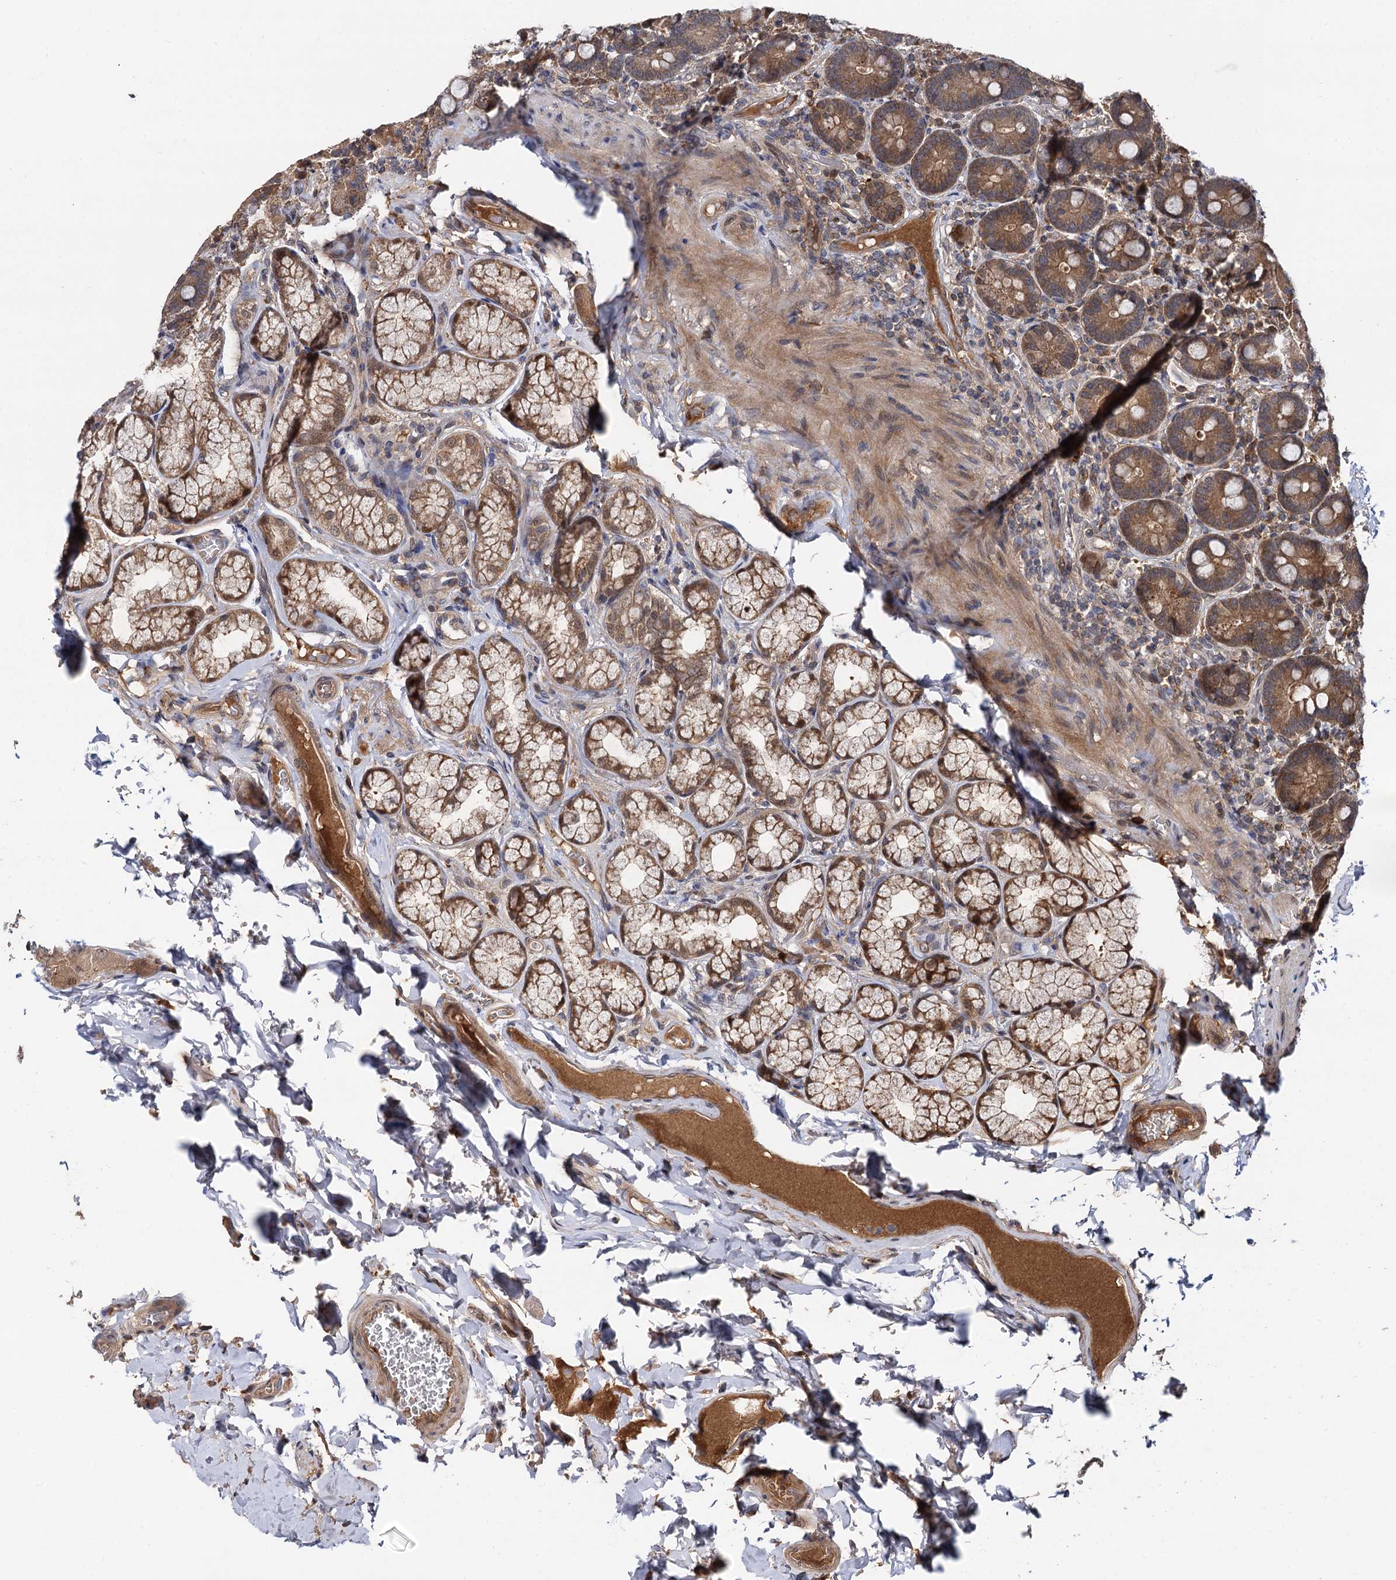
{"staining": {"intensity": "moderate", "quantity": ">75%", "location": "cytoplasmic/membranous"}, "tissue": "duodenum", "cell_type": "Glandular cells", "image_type": "normal", "snomed": [{"axis": "morphology", "description": "Normal tissue, NOS"}, {"axis": "topography", "description": "Duodenum"}], "caption": "Immunohistochemical staining of normal human duodenum shows medium levels of moderate cytoplasmic/membranous staining in approximately >75% of glandular cells.", "gene": "SELENOP", "patient": {"sex": "female", "age": 62}}